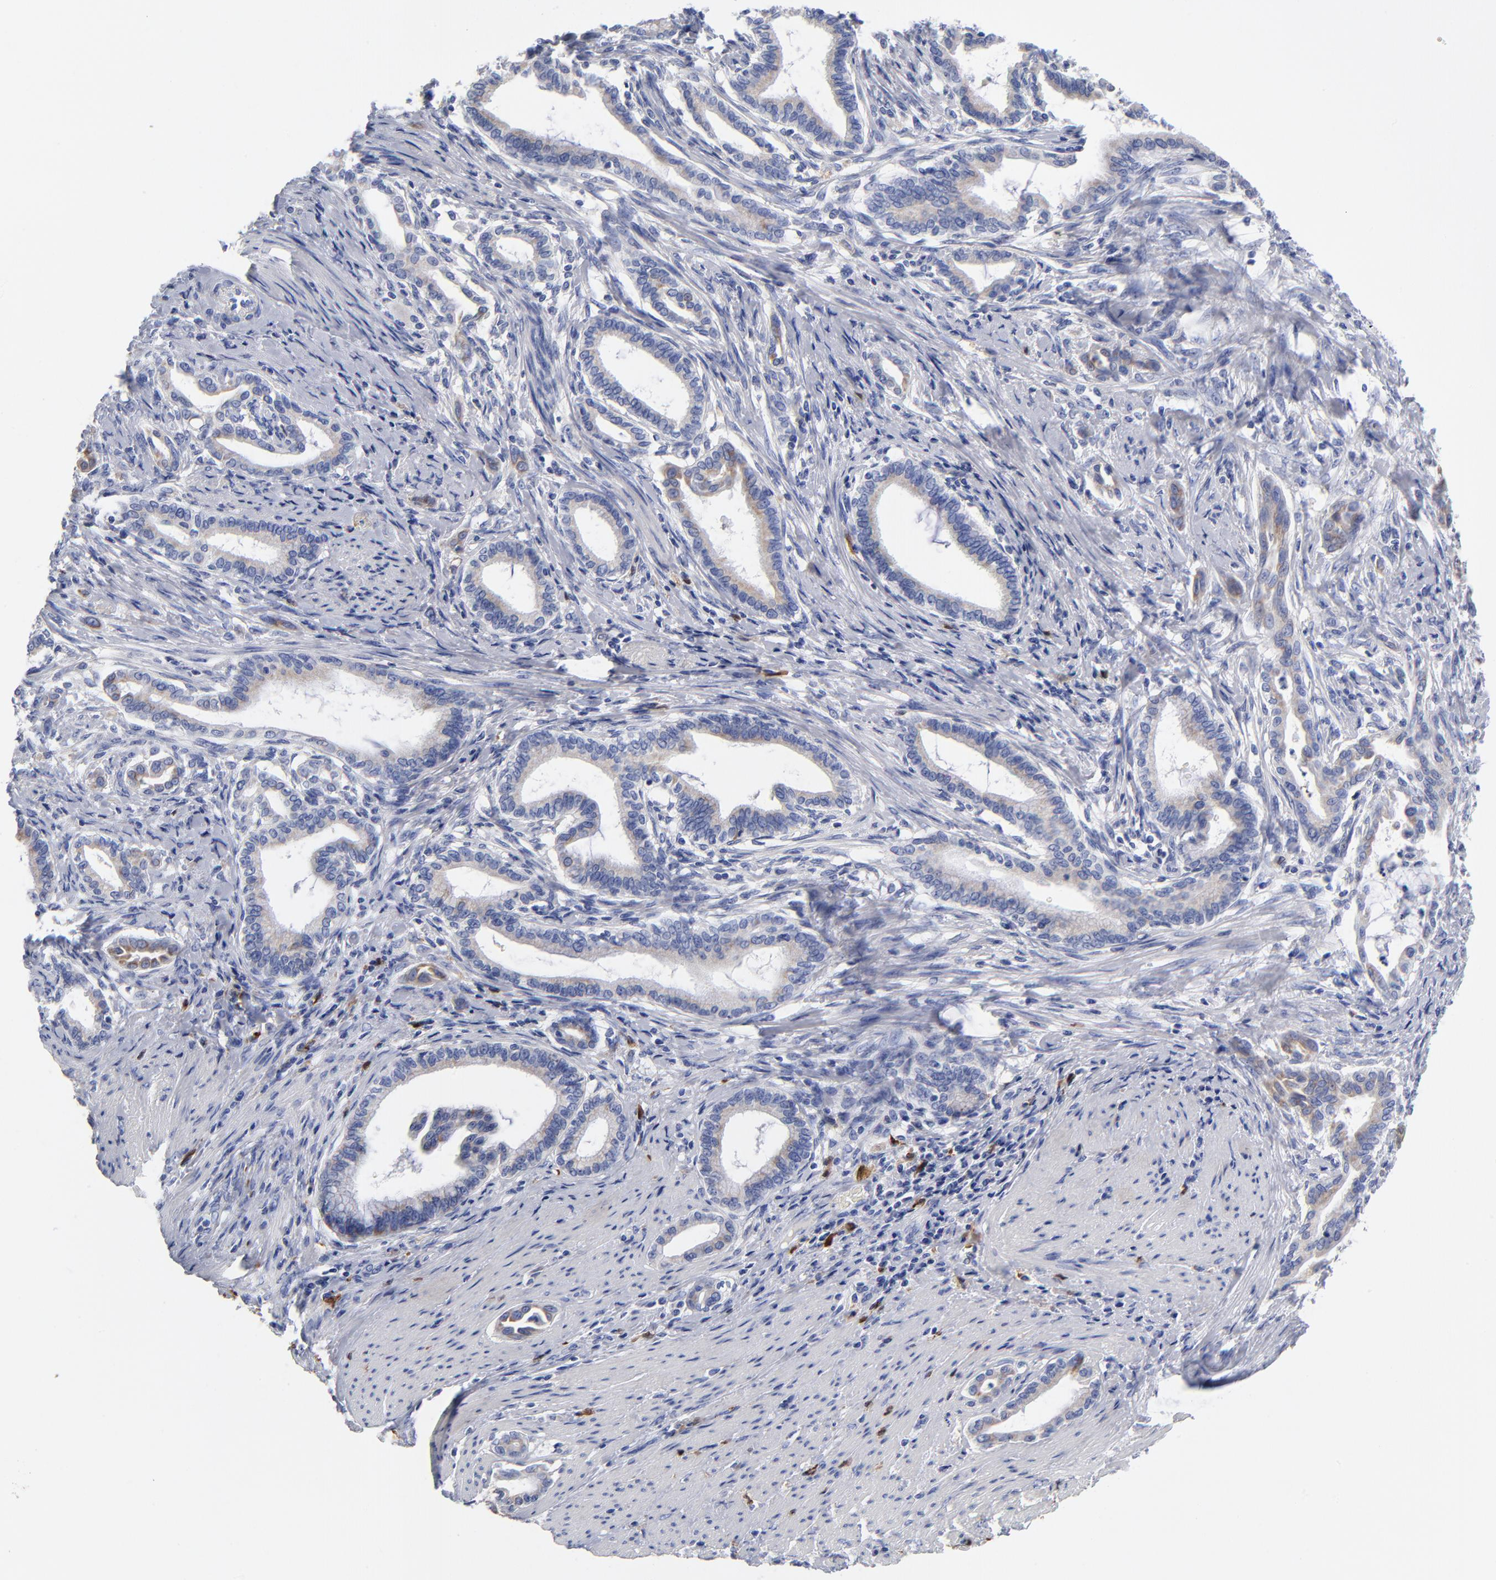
{"staining": {"intensity": "negative", "quantity": "none", "location": "none"}, "tissue": "pancreatic cancer", "cell_type": "Tumor cells", "image_type": "cancer", "snomed": [{"axis": "morphology", "description": "Adenocarcinoma, NOS"}, {"axis": "topography", "description": "Pancreas"}], "caption": "An immunohistochemistry image of pancreatic adenocarcinoma is shown. There is no staining in tumor cells of pancreatic adenocarcinoma.", "gene": "PTP4A1", "patient": {"sex": "female", "age": 64}}